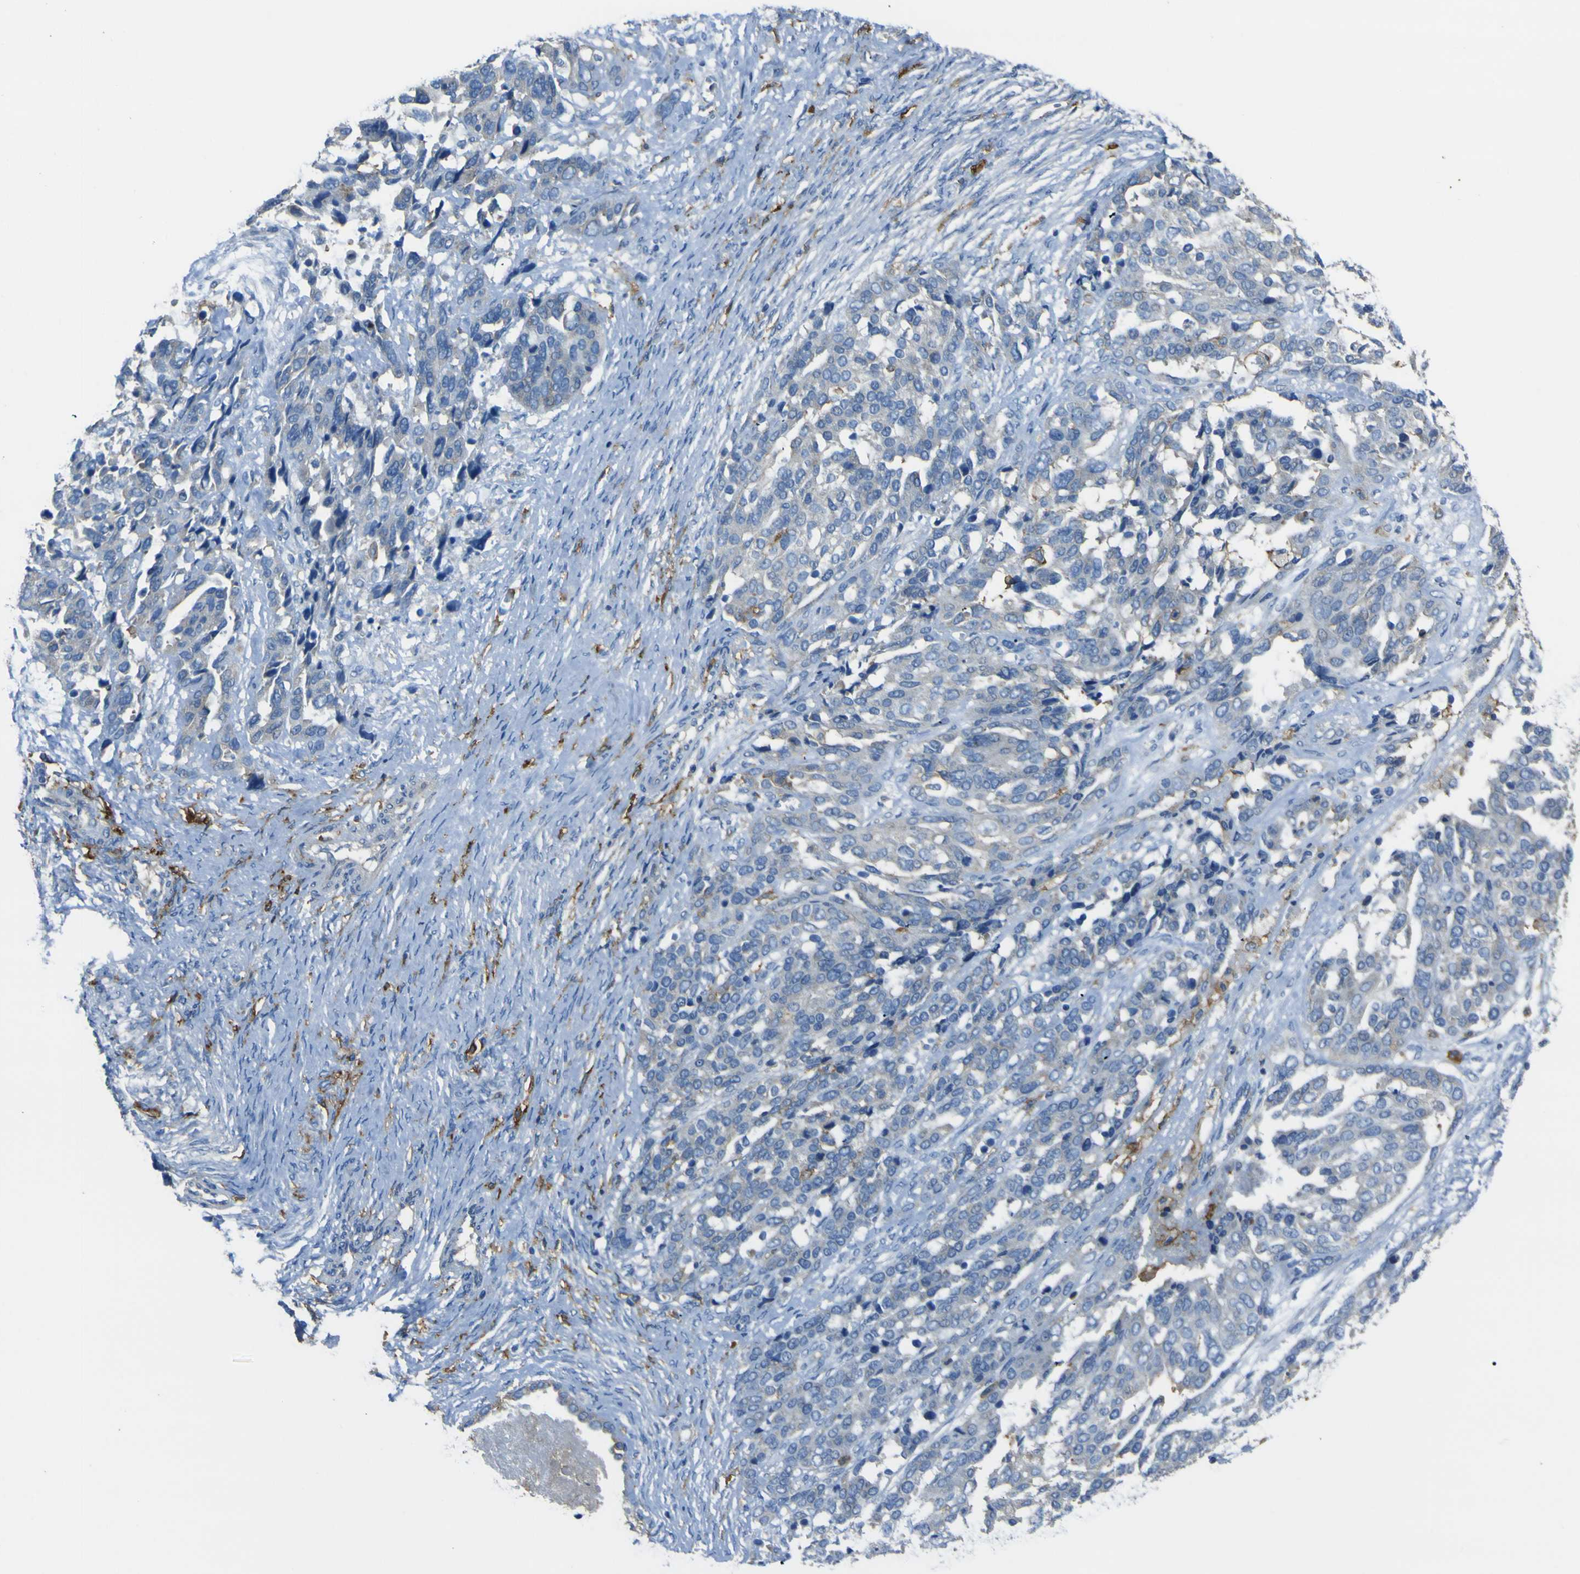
{"staining": {"intensity": "negative", "quantity": "none", "location": "none"}, "tissue": "ovarian cancer", "cell_type": "Tumor cells", "image_type": "cancer", "snomed": [{"axis": "morphology", "description": "Cystadenocarcinoma, serous, NOS"}, {"axis": "topography", "description": "Ovary"}], "caption": "An immunohistochemistry (IHC) micrograph of ovarian cancer is shown. There is no staining in tumor cells of ovarian cancer.", "gene": "LAIR1", "patient": {"sex": "female", "age": 44}}